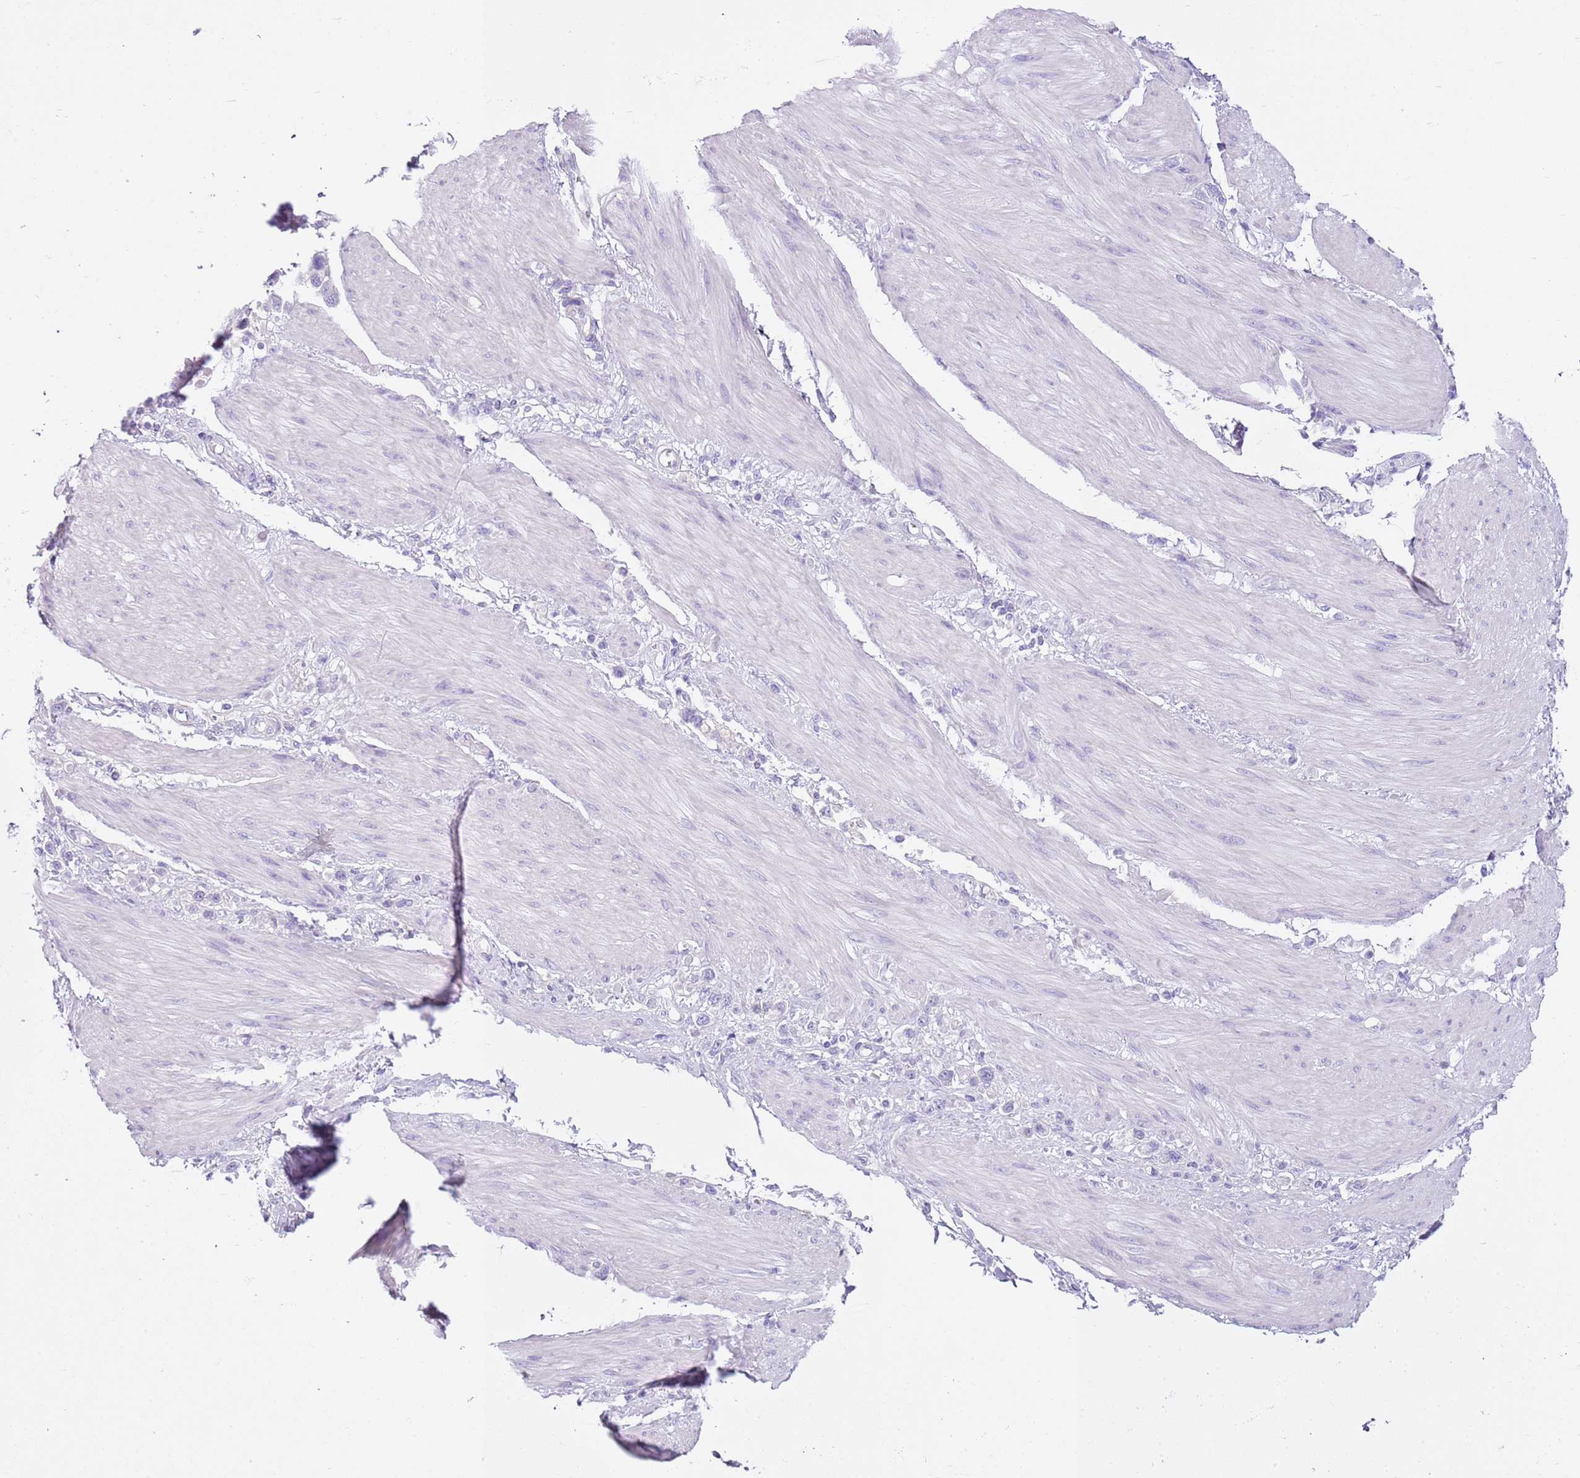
{"staining": {"intensity": "negative", "quantity": "none", "location": "none"}, "tissue": "stomach cancer", "cell_type": "Tumor cells", "image_type": "cancer", "snomed": [{"axis": "morphology", "description": "Adenocarcinoma, NOS"}, {"axis": "topography", "description": "Stomach"}], "caption": "This image is of stomach cancer (adenocarcinoma) stained with IHC to label a protein in brown with the nuclei are counter-stained blue. There is no staining in tumor cells.", "gene": "CD177", "patient": {"sex": "female", "age": 65}}